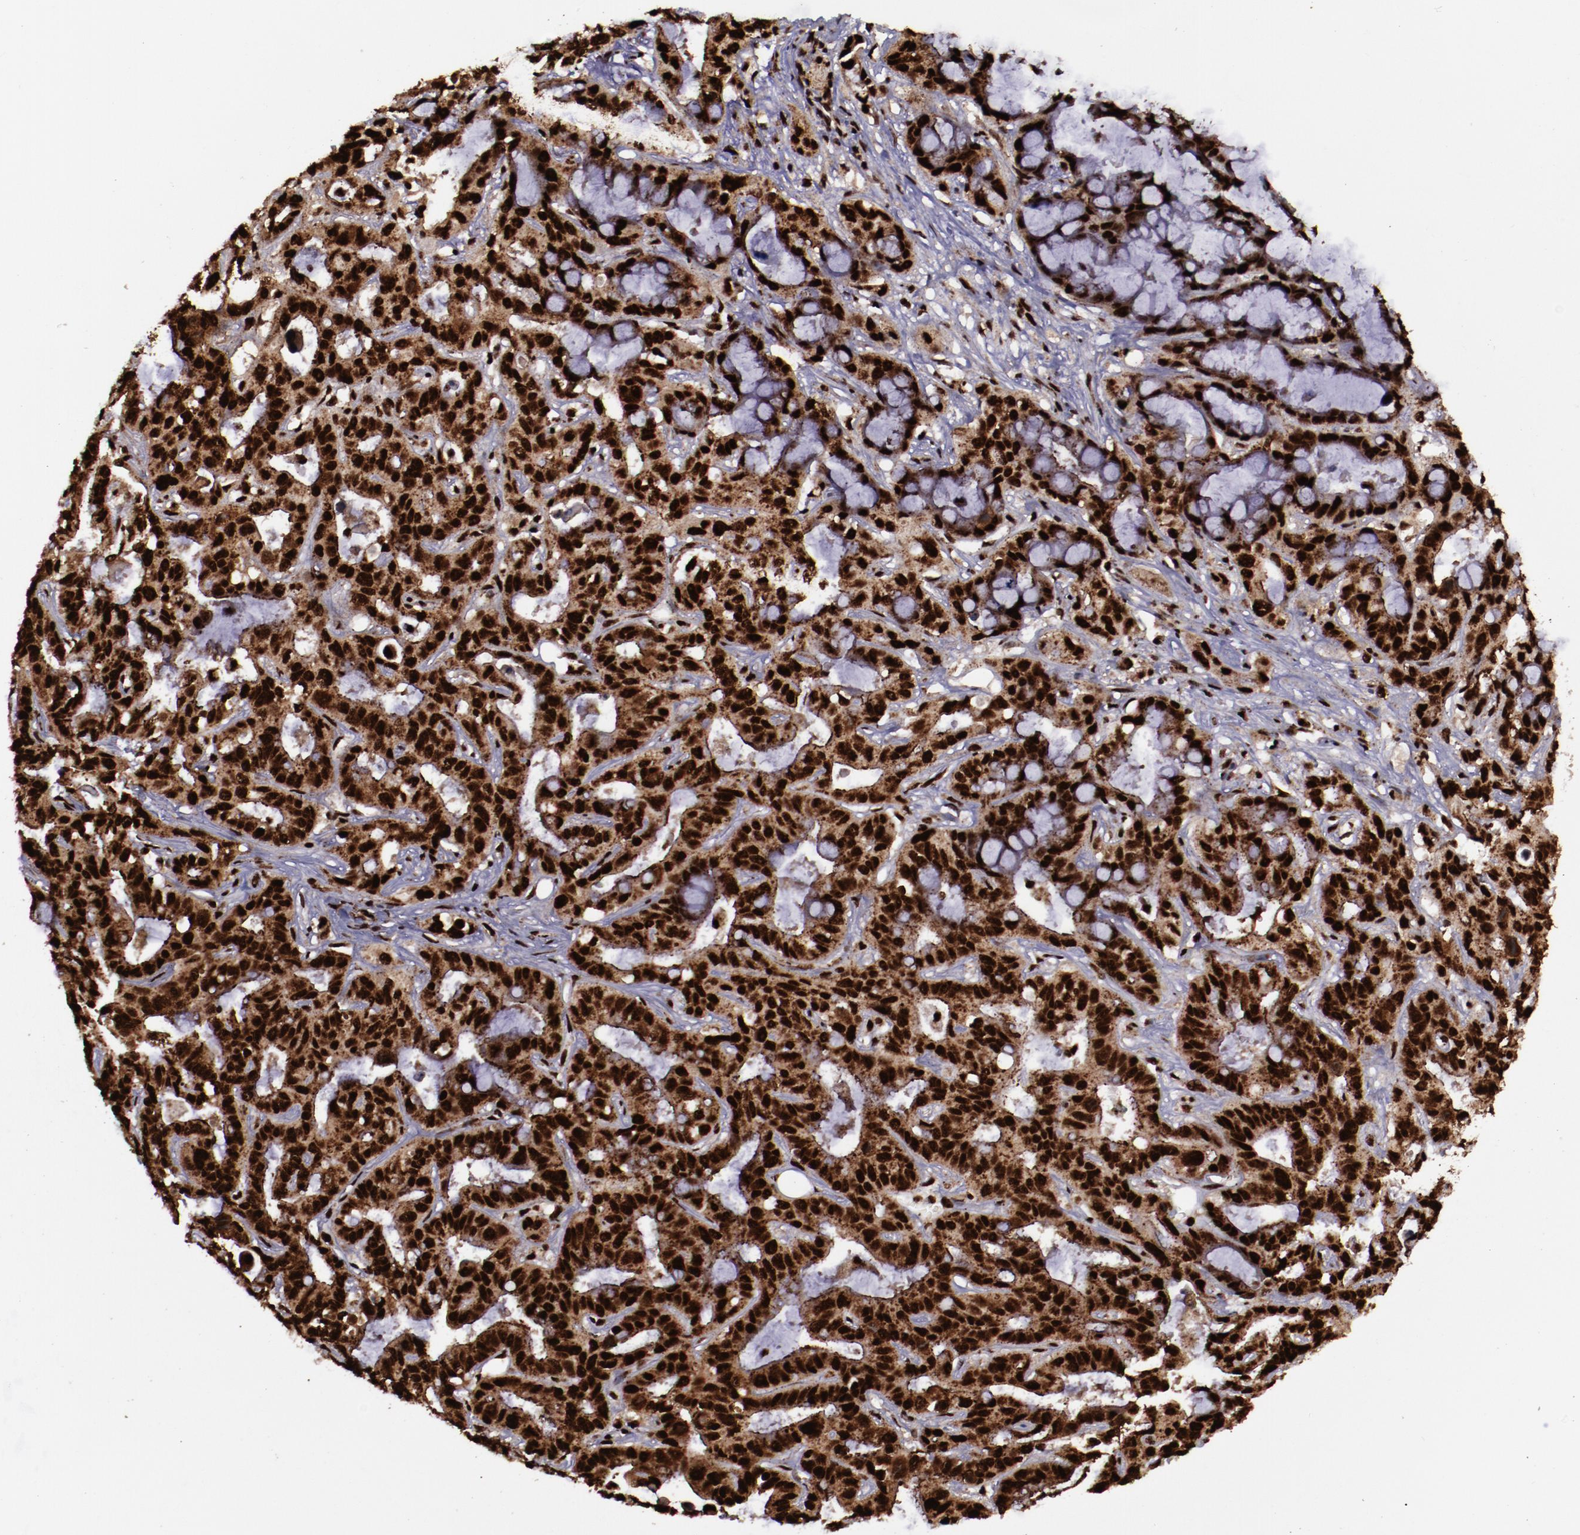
{"staining": {"intensity": "strong", "quantity": ">75%", "location": "cytoplasmic/membranous,nuclear"}, "tissue": "liver cancer", "cell_type": "Tumor cells", "image_type": "cancer", "snomed": [{"axis": "morphology", "description": "Cholangiocarcinoma"}, {"axis": "topography", "description": "Liver"}], "caption": "A histopathology image of human liver cancer (cholangiocarcinoma) stained for a protein shows strong cytoplasmic/membranous and nuclear brown staining in tumor cells.", "gene": "SNW1", "patient": {"sex": "female", "age": 65}}